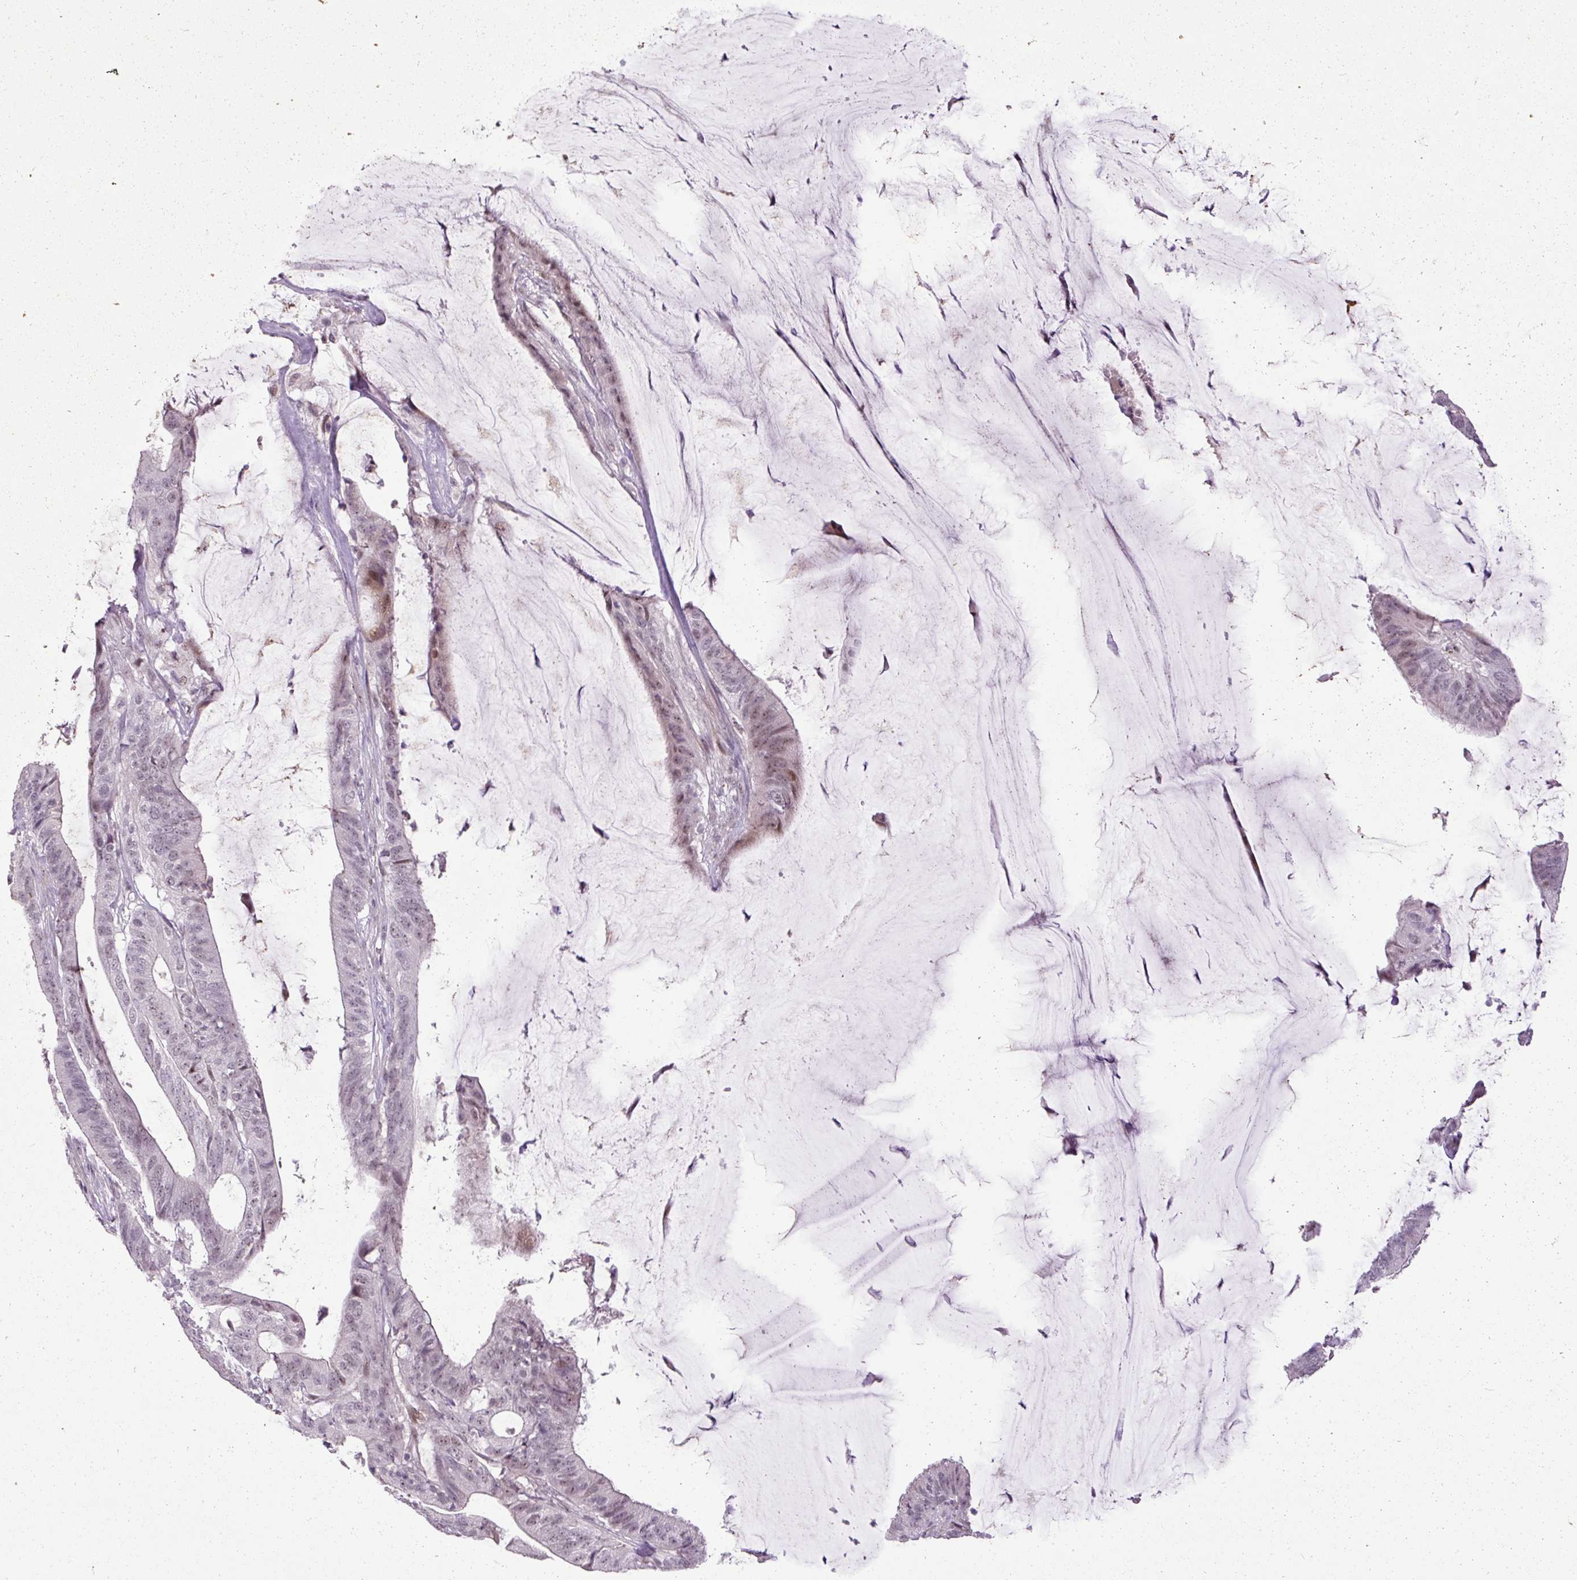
{"staining": {"intensity": "moderate", "quantity": "25%-75%", "location": "nuclear"}, "tissue": "colorectal cancer", "cell_type": "Tumor cells", "image_type": "cancer", "snomed": [{"axis": "morphology", "description": "Adenocarcinoma, NOS"}, {"axis": "topography", "description": "Colon"}], "caption": "Colorectal adenocarcinoma was stained to show a protein in brown. There is medium levels of moderate nuclear staining in approximately 25%-75% of tumor cells.", "gene": "ARHGEF18", "patient": {"sex": "female", "age": 43}}